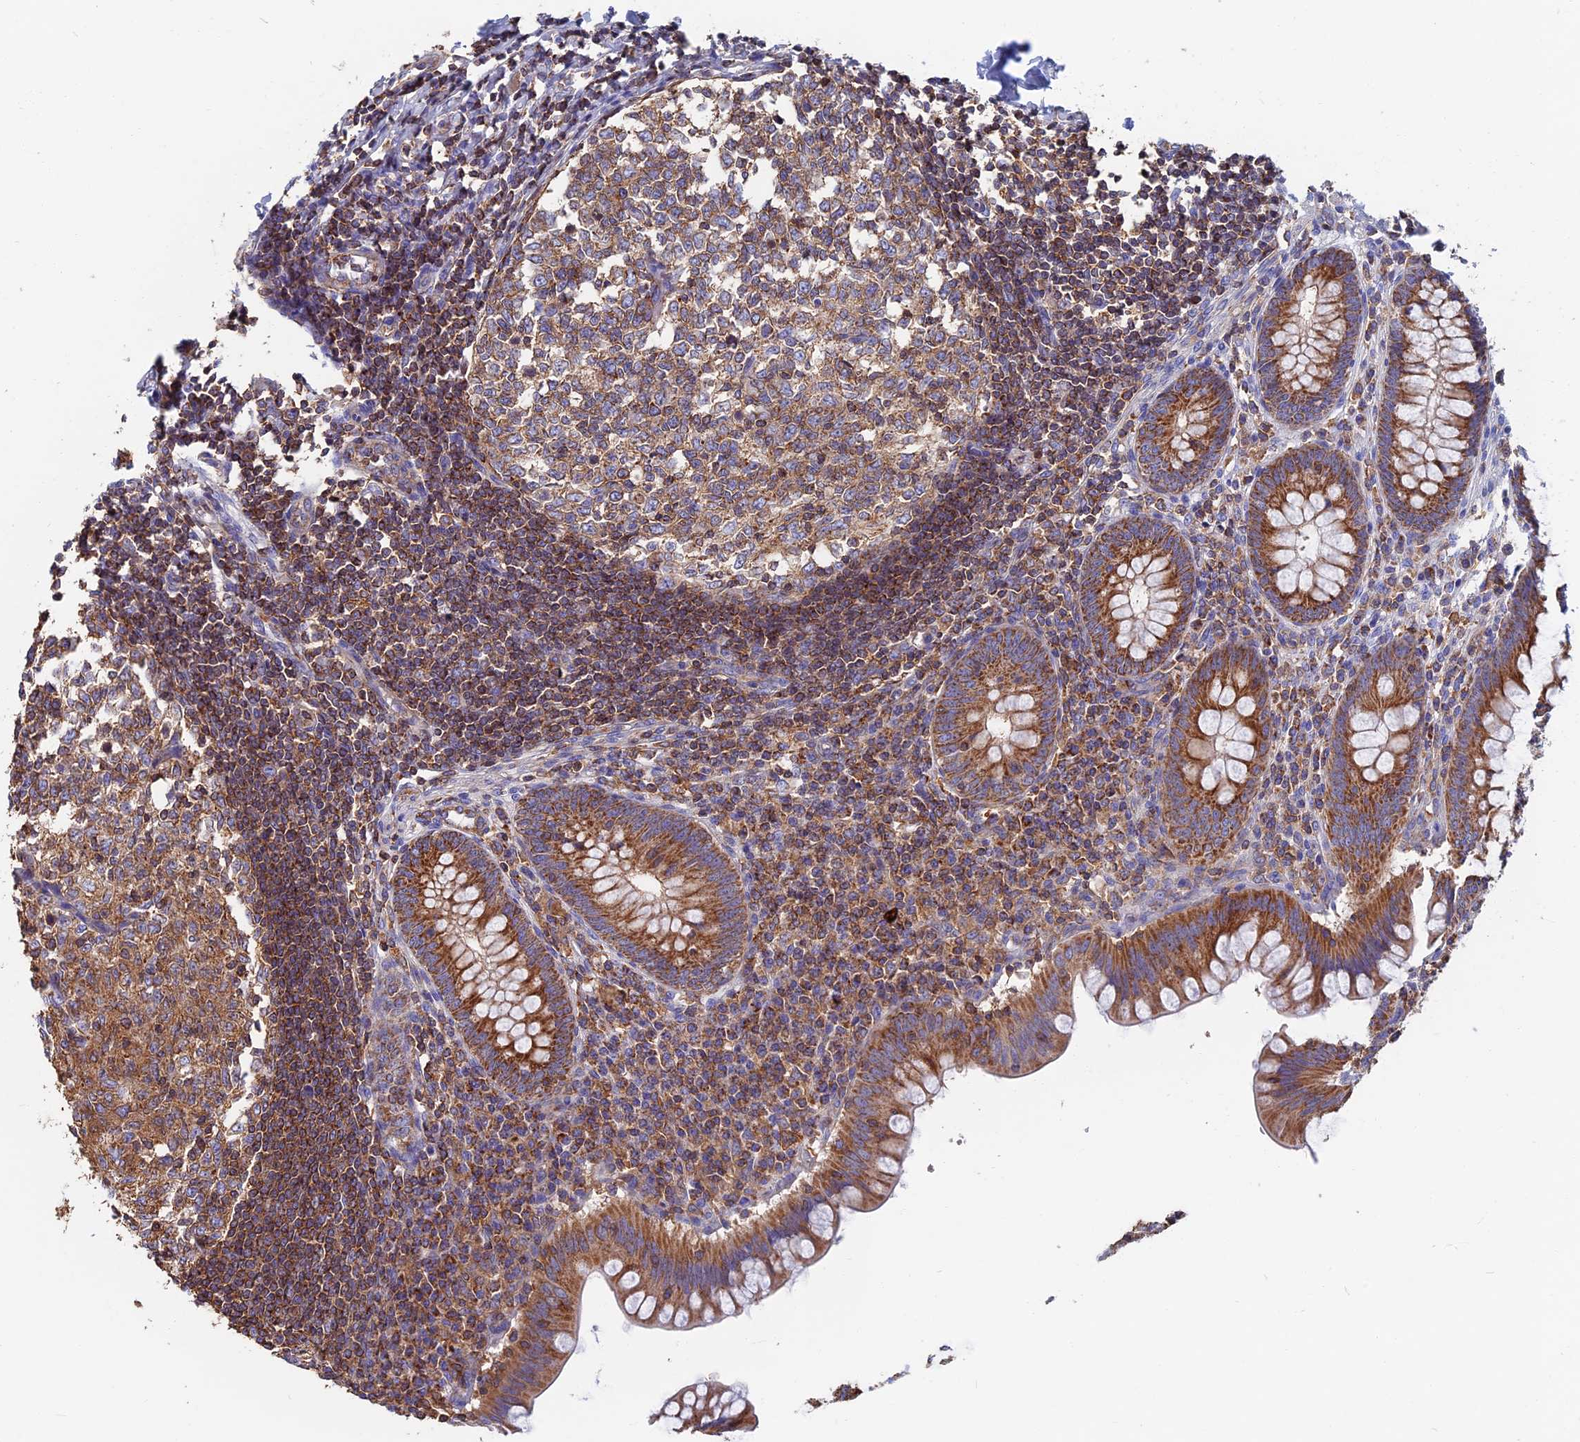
{"staining": {"intensity": "moderate", "quantity": ">75%", "location": "cytoplasmic/membranous"}, "tissue": "appendix", "cell_type": "Glandular cells", "image_type": "normal", "snomed": [{"axis": "morphology", "description": "Normal tissue, NOS"}, {"axis": "topography", "description": "Appendix"}], "caption": "The image reveals staining of normal appendix, revealing moderate cytoplasmic/membranous protein staining (brown color) within glandular cells.", "gene": "HSD17B8", "patient": {"sex": "female", "age": 33}}